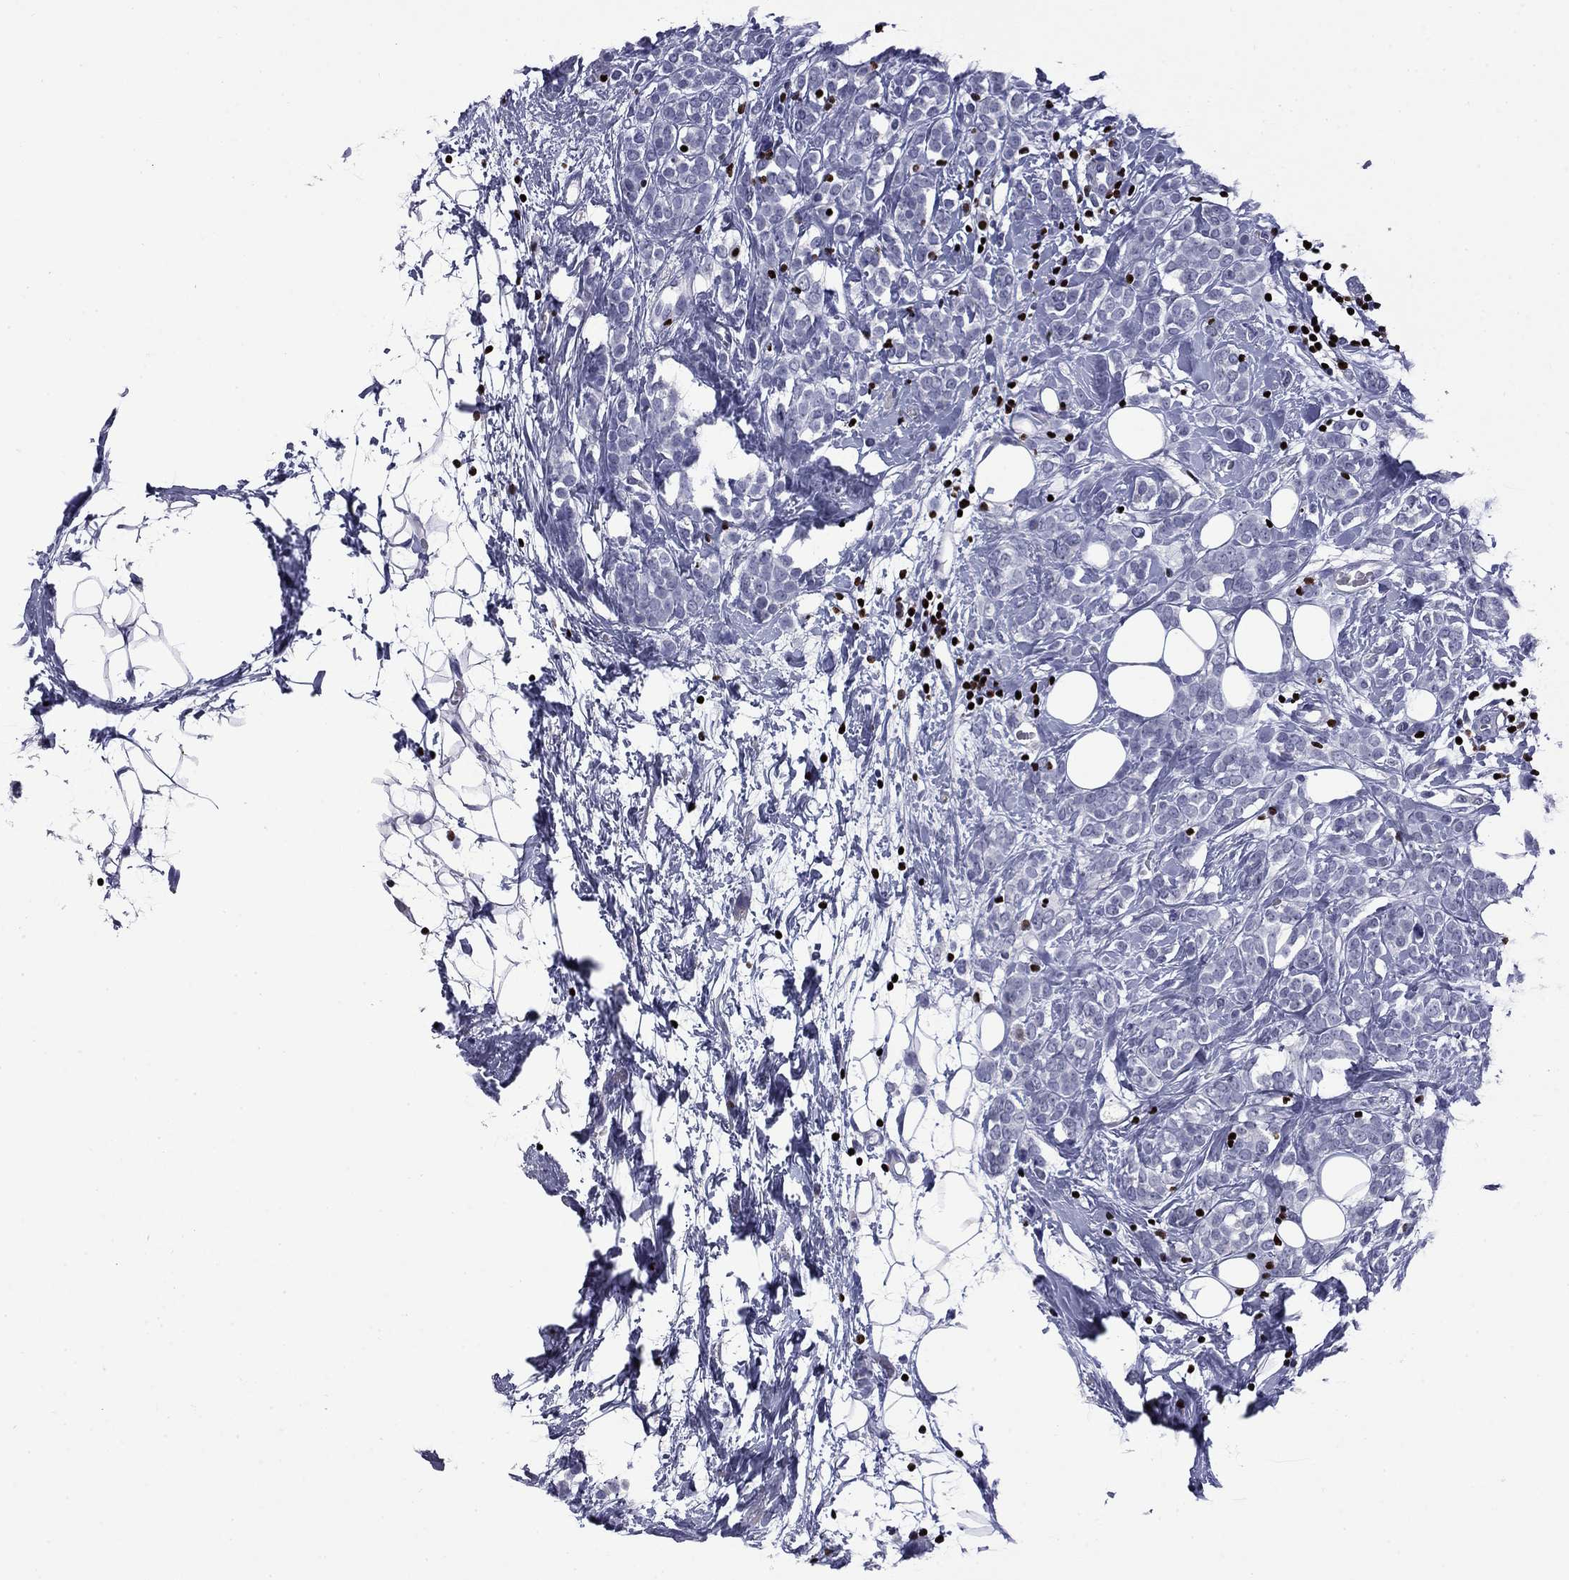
{"staining": {"intensity": "negative", "quantity": "none", "location": "none"}, "tissue": "breast cancer", "cell_type": "Tumor cells", "image_type": "cancer", "snomed": [{"axis": "morphology", "description": "Lobular carcinoma"}, {"axis": "topography", "description": "Breast"}], "caption": "Lobular carcinoma (breast) was stained to show a protein in brown. There is no significant positivity in tumor cells. Brightfield microscopy of immunohistochemistry (IHC) stained with DAB (3,3'-diaminobenzidine) (brown) and hematoxylin (blue), captured at high magnification.", "gene": "IKZF3", "patient": {"sex": "female", "age": 49}}